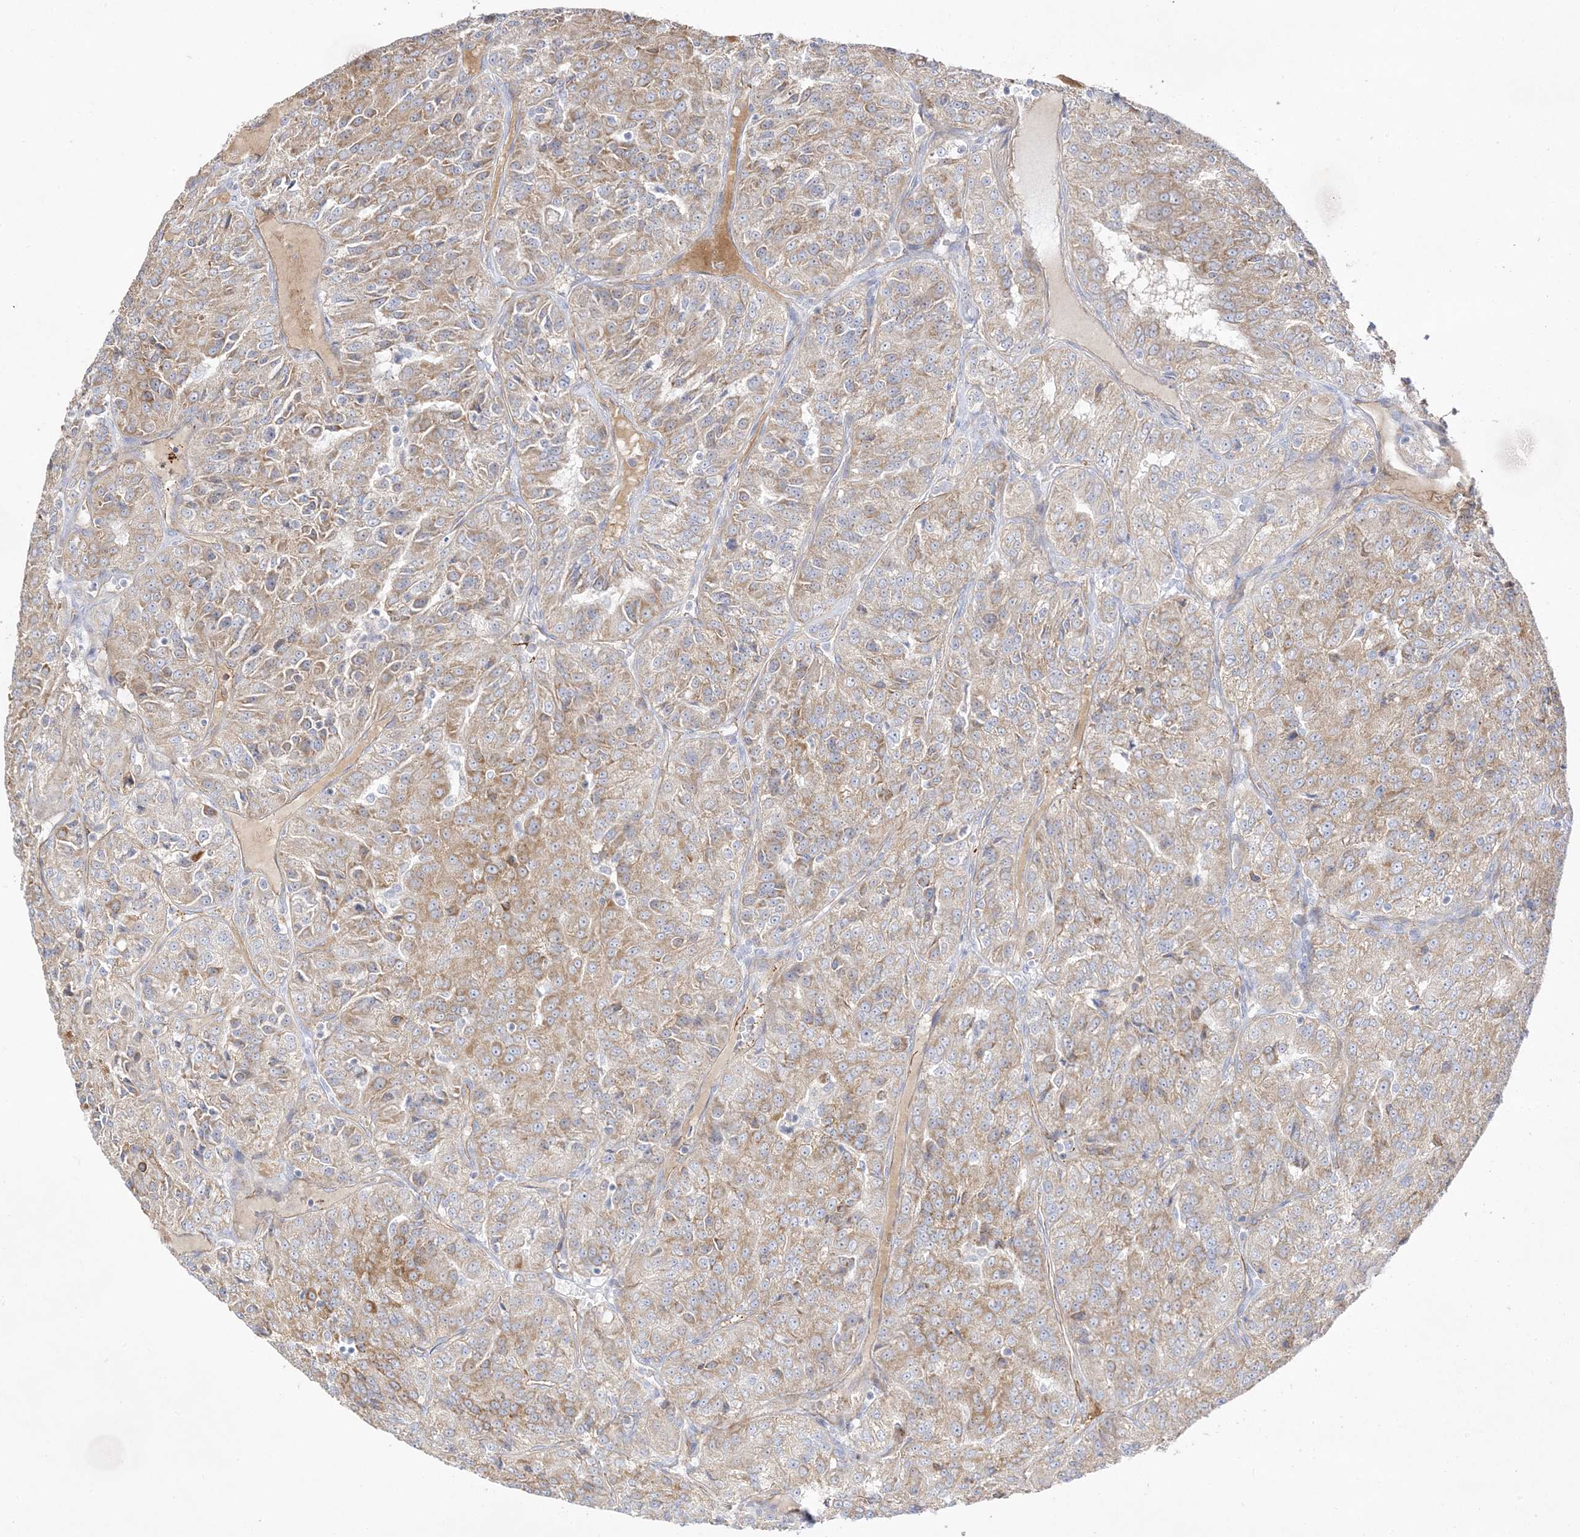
{"staining": {"intensity": "moderate", "quantity": ">75%", "location": "cytoplasmic/membranous"}, "tissue": "renal cancer", "cell_type": "Tumor cells", "image_type": "cancer", "snomed": [{"axis": "morphology", "description": "Adenocarcinoma, NOS"}, {"axis": "topography", "description": "Kidney"}], "caption": "The immunohistochemical stain highlights moderate cytoplasmic/membranous staining in tumor cells of renal adenocarcinoma tissue. (DAB (3,3'-diaminobenzidine) = brown stain, brightfield microscopy at high magnification).", "gene": "TRANK1", "patient": {"sex": "female", "age": 63}}